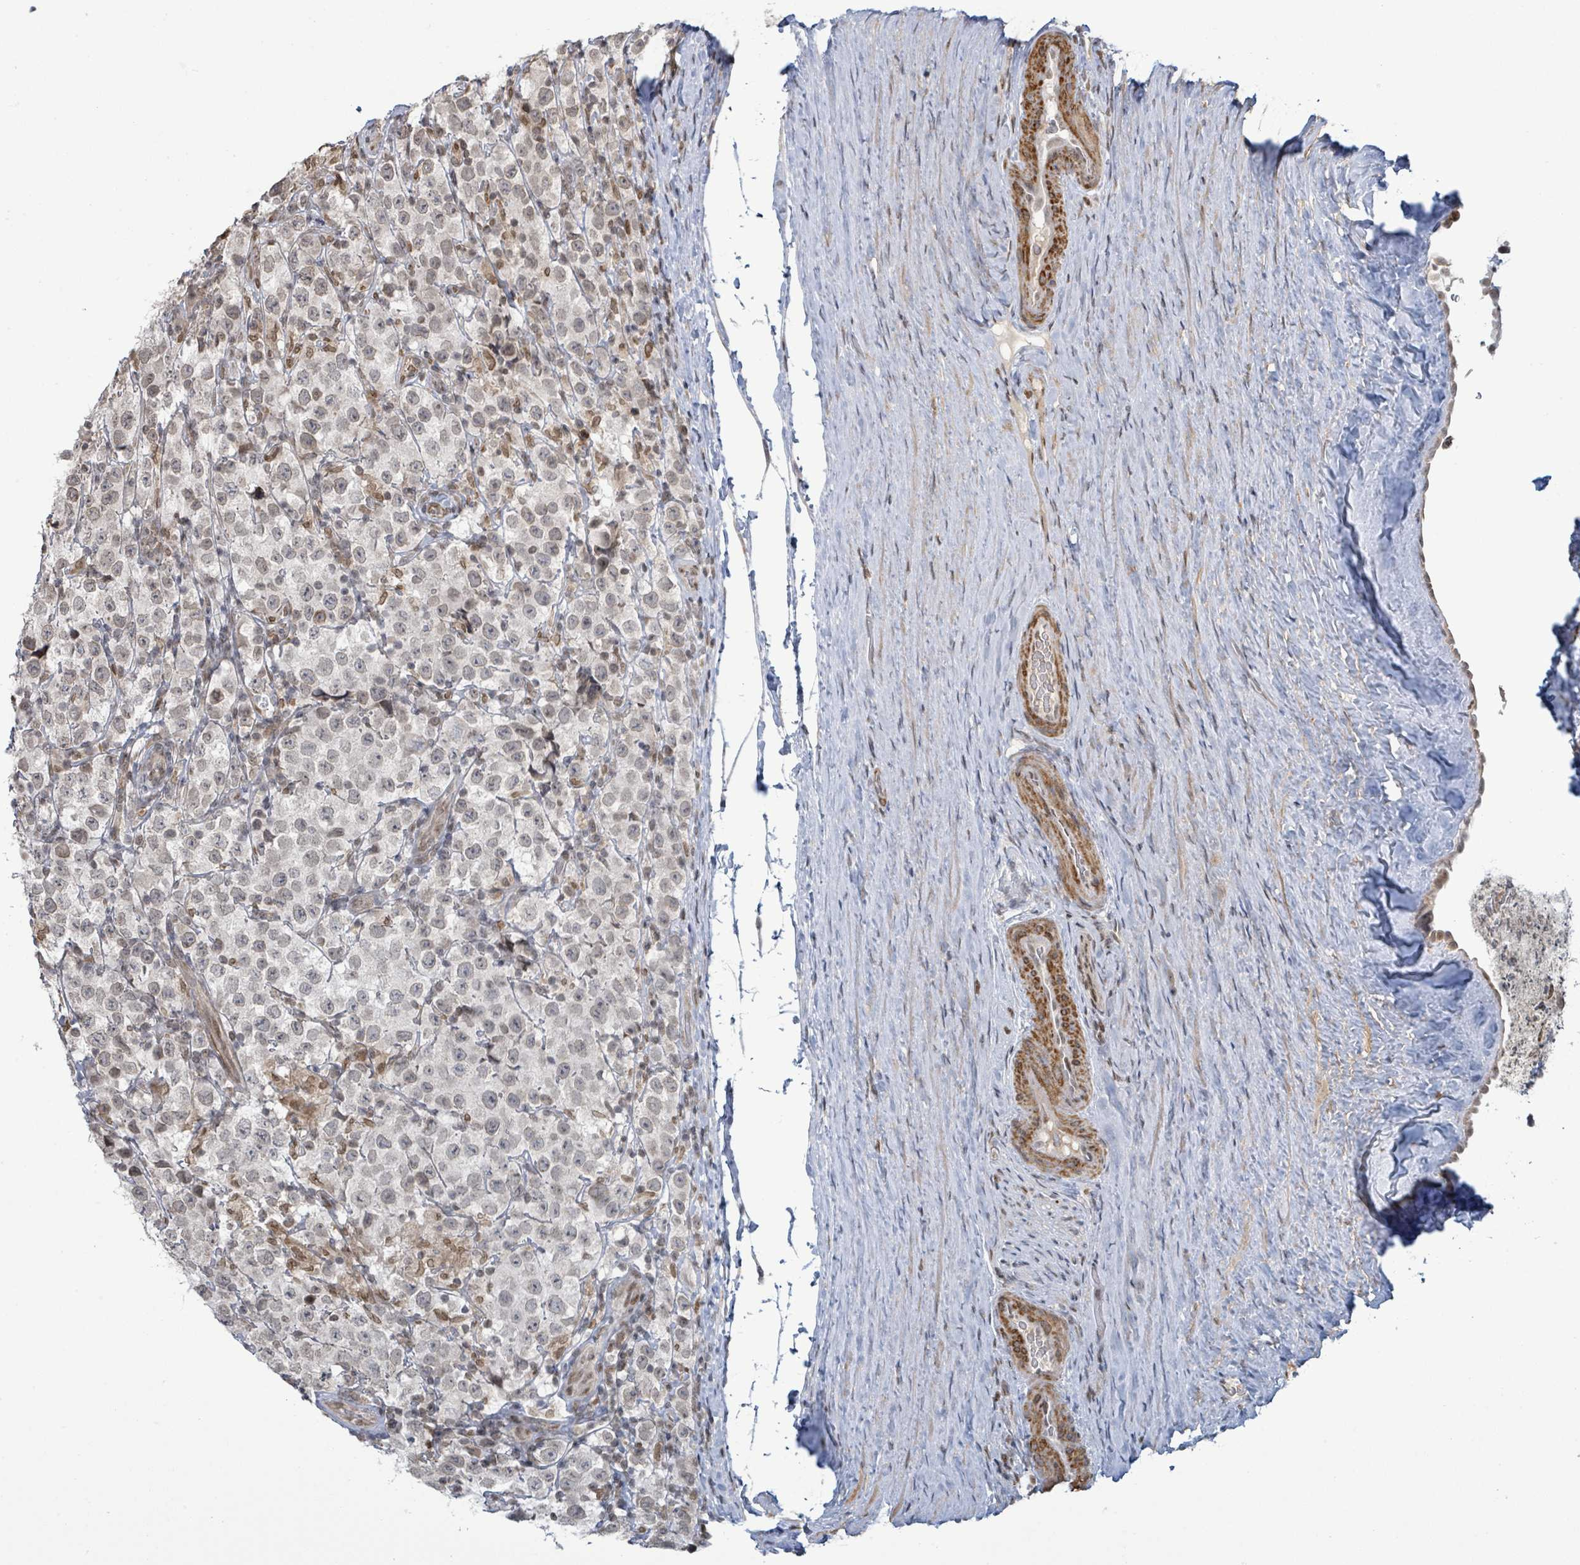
{"staining": {"intensity": "negative", "quantity": "none", "location": "none"}, "tissue": "testis cancer", "cell_type": "Tumor cells", "image_type": "cancer", "snomed": [{"axis": "morphology", "description": "Seminoma, NOS"}, {"axis": "morphology", "description": "Carcinoma, Embryonal, NOS"}, {"axis": "topography", "description": "Testis"}], "caption": "Tumor cells are negative for brown protein staining in testis seminoma. (DAB (3,3'-diaminobenzidine) immunohistochemistry (IHC) with hematoxylin counter stain).", "gene": "SBF2", "patient": {"sex": "male", "age": 41}}